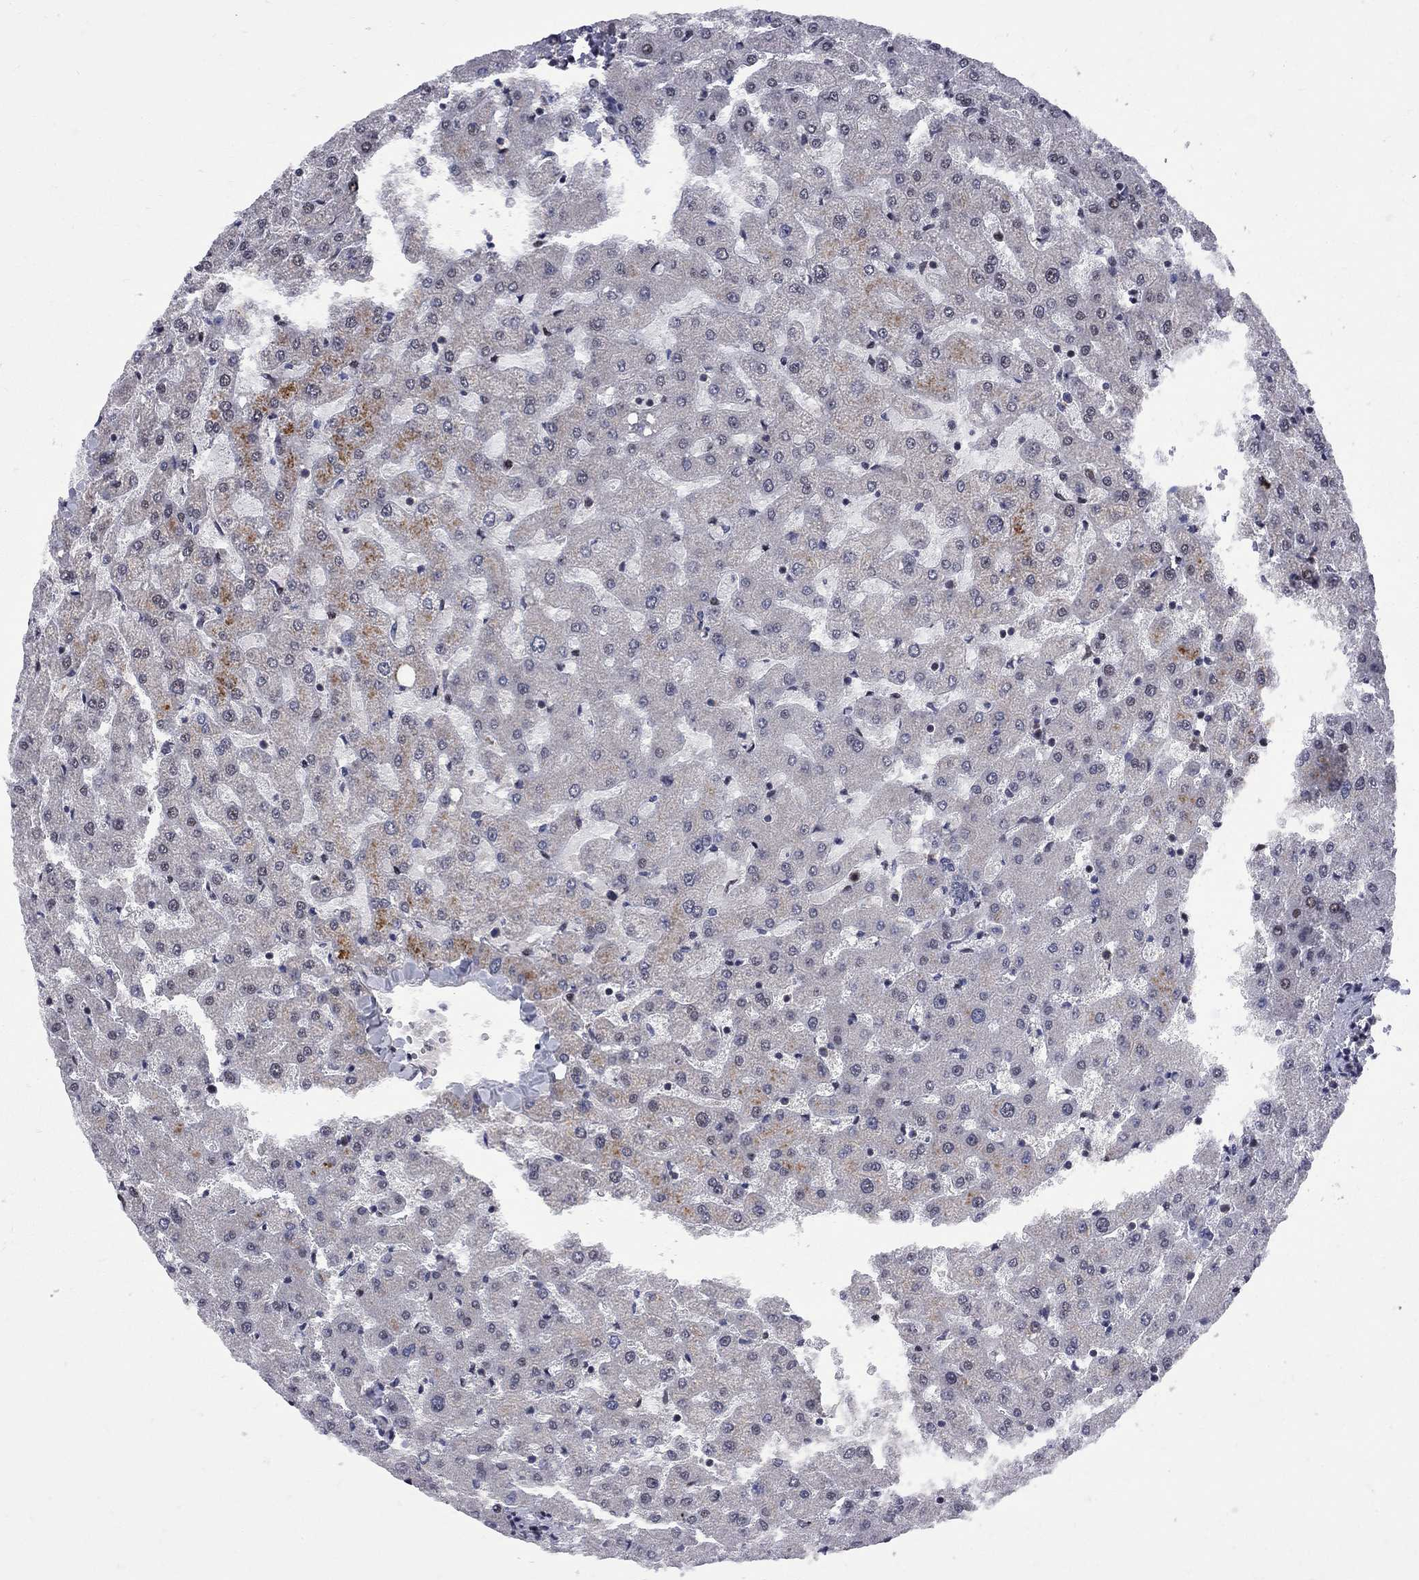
{"staining": {"intensity": "negative", "quantity": "none", "location": "none"}, "tissue": "liver", "cell_type": "Cholangiocytes", "image_type": "normal", "snomed": [{"axis": "morphology", "description": "Normal tissue, NOS"}, {"axis": "topography", "description": "Liver"}], "caption": "Cholangiocytes are negative for brown protein staining in unremarkable liver.", "gene": "CNOT11", "patient": {"sex": "female", "age": 50}}